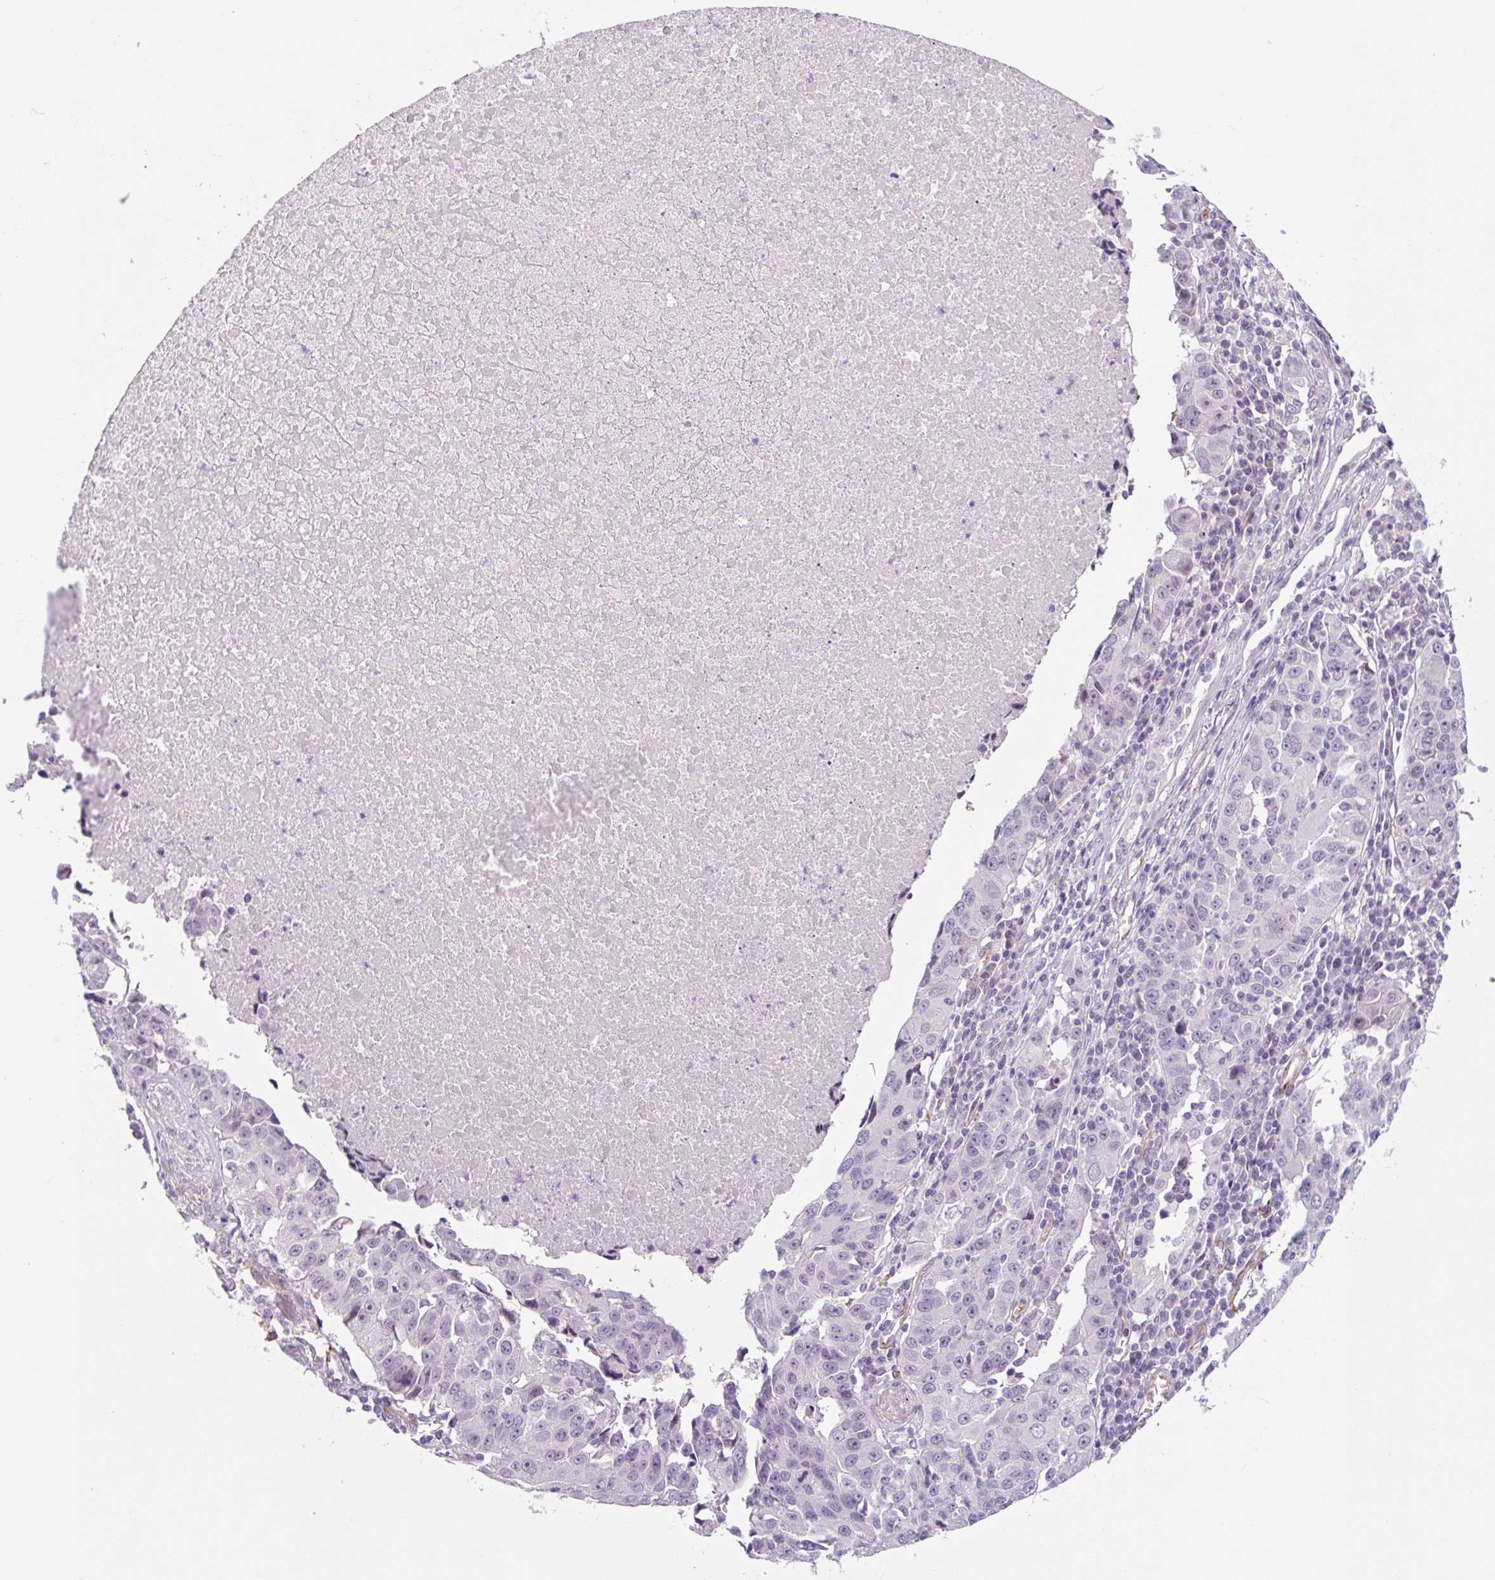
{"staining": {"intensity": "negative", "quantity": "none", "location": "none"}, "tissue": "lung cancer", "cell_type": "Tumor cells", "image_type": "cancer", "snomed": [{"axis": "morphology", "description": "Squamous cell carcinoma, NOS"}, {"axis": "topography", "description": "Lung"}], "caption": "Tumor cells show no significant protein staining in lung cancer.", "gene": "CCL25", "patient": {"sex": "female", "age": 66}}